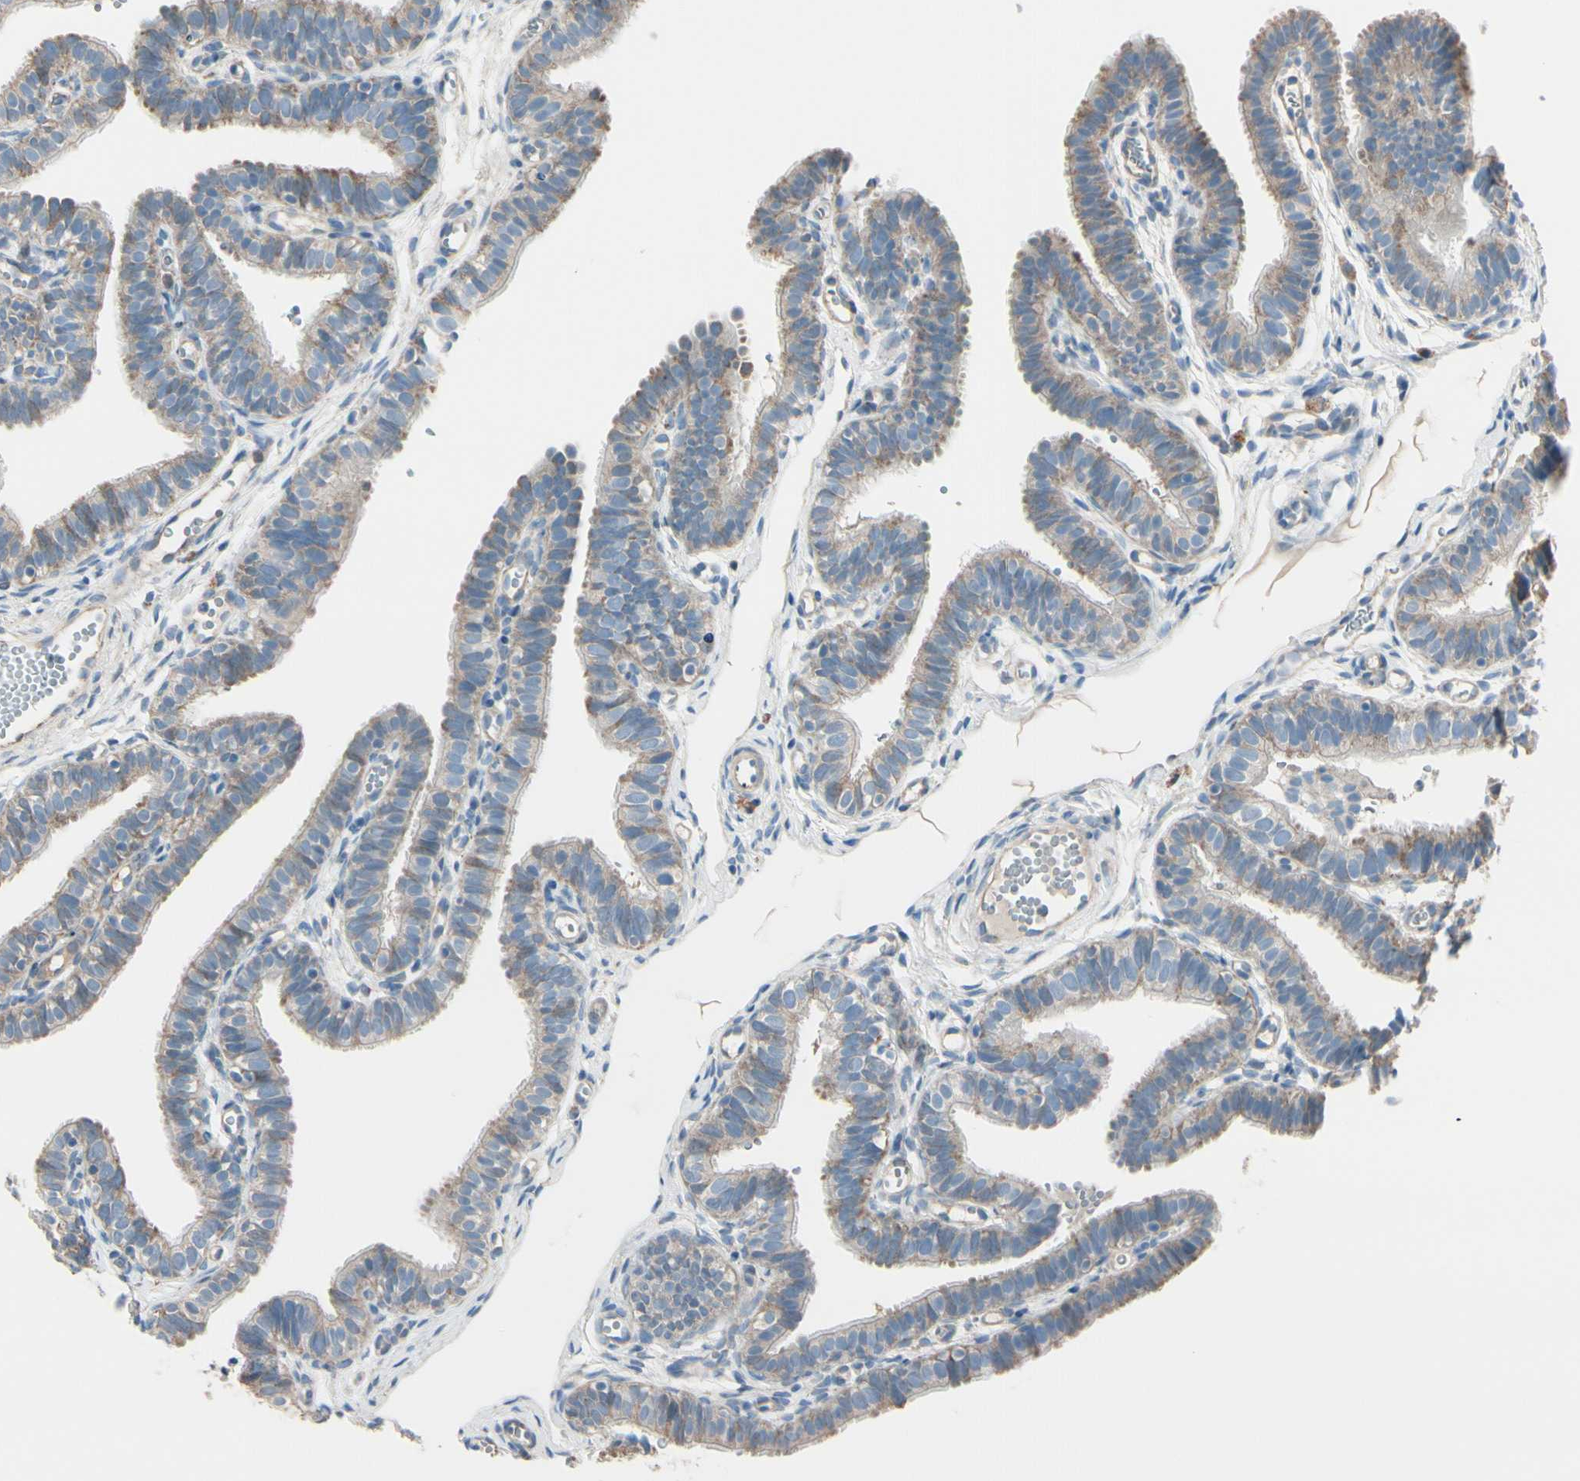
{"staining": {"intensity": "weak", "quantity": ">75%", "location": "cytoplasmic/membranous"}, "tissue": "fallopian tube", "cell_type": "Glandular cells", "image_type": "normal", "snomed": [{"axis": "morphology", "description": "Normal tissue, NOS"}, {"axis": "topography", "description": "Fallopian tube"}, {"axis": "topography", "description": "Placenta"}], "caption": "The immunohistochemical stain highlights weak cytoplasmic/membranous positivity in glandular cells of benign fallopian tube.", "gene": "EPHA3", "patient": {"sex": "female", "age": 34}}